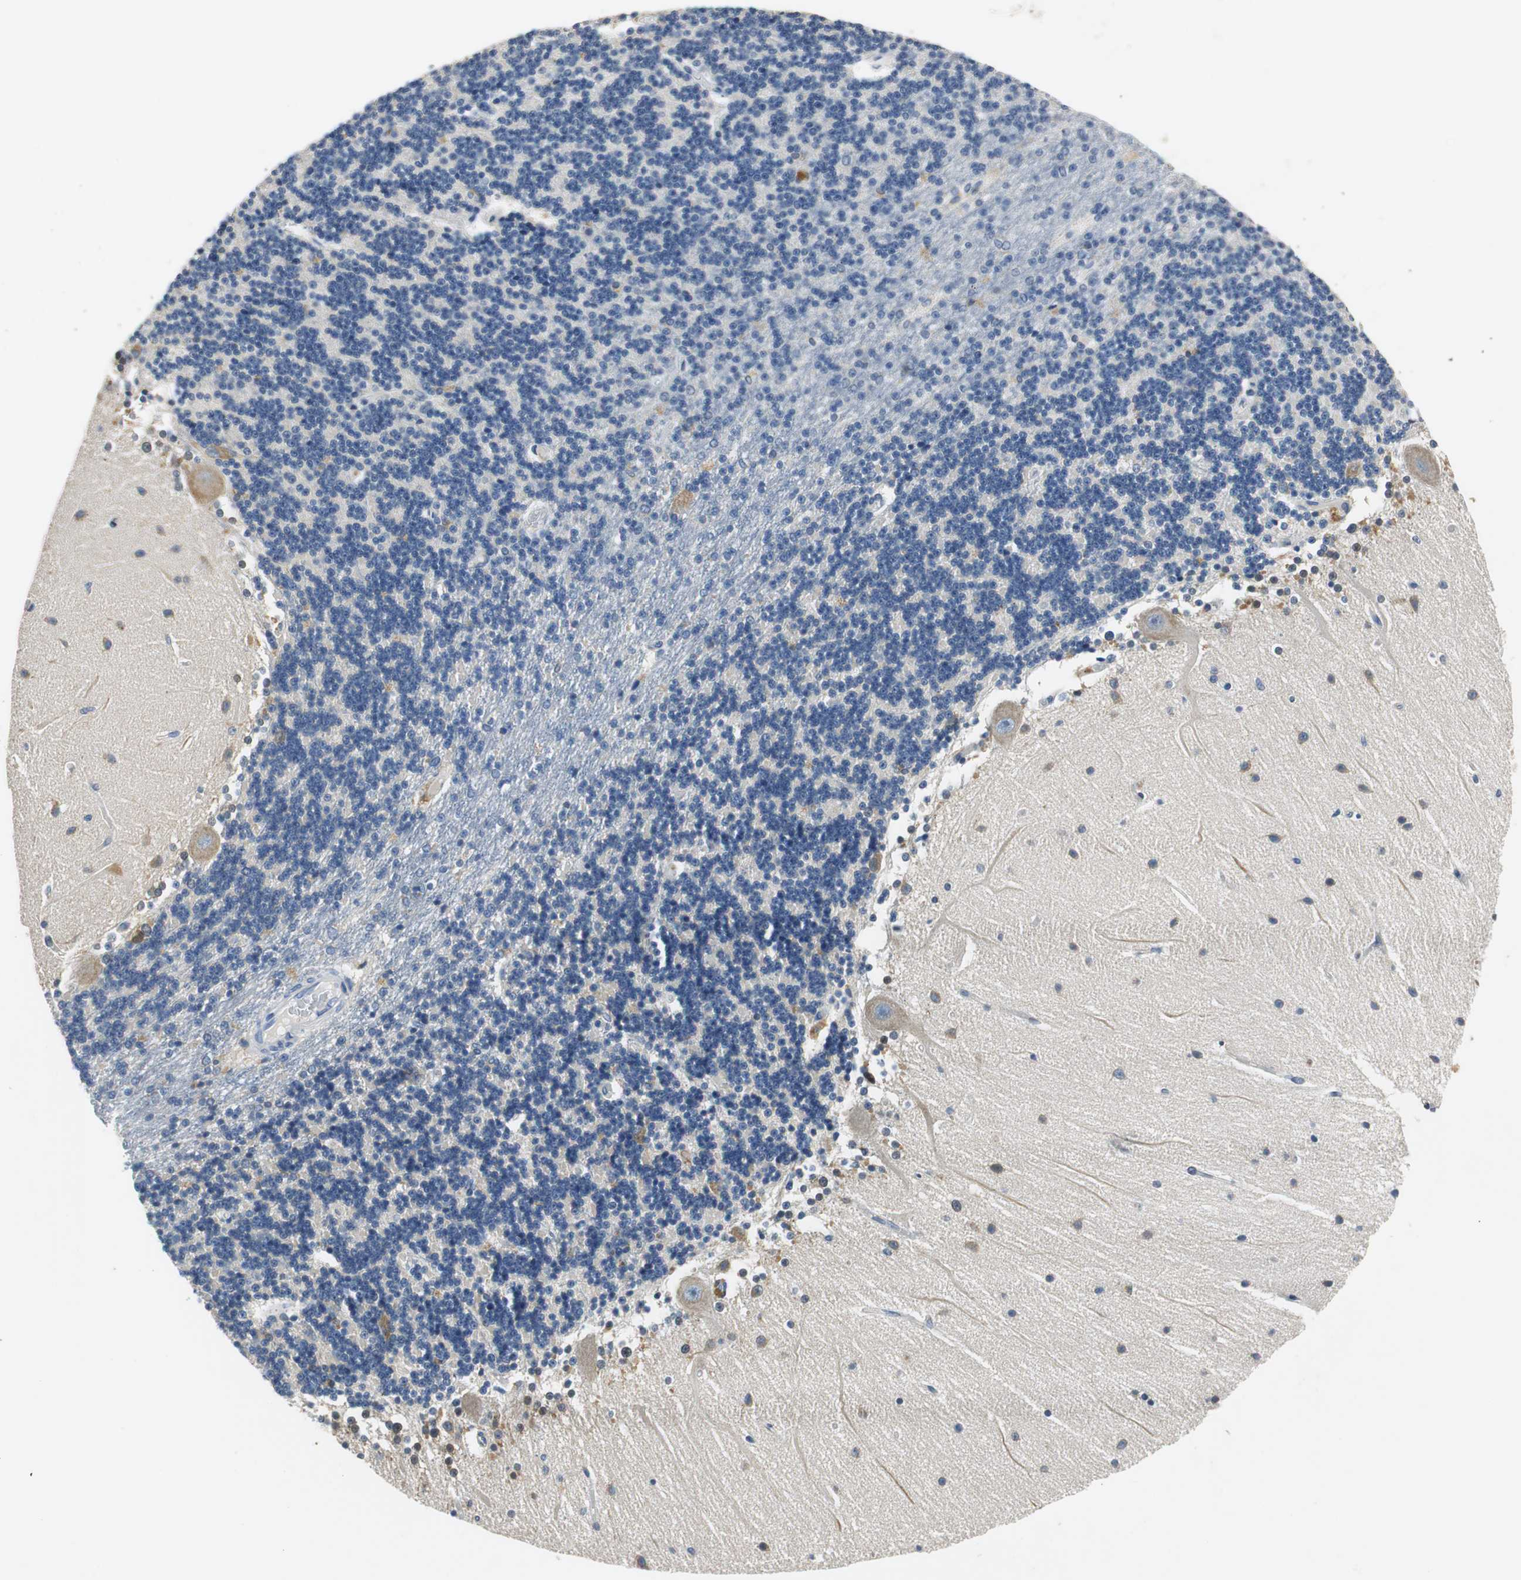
{"staining": {"intensity": "negative", "quantity": "none", "location": "none"}, "tissue": "cerebellum", "cell_type": "Cells in granular layer", "image_type": "normal", "snomed": [{"axis": "morphology", "description": "Normal tissue, NOS"}, {"axis": "topography", "description": "Cerebellum"}], "caption": "The image shows no staining of cells in granular layer in unremarkable cerebellum.", "gene": "CPA3", "patient": {"sex": "female", "age": 54}}